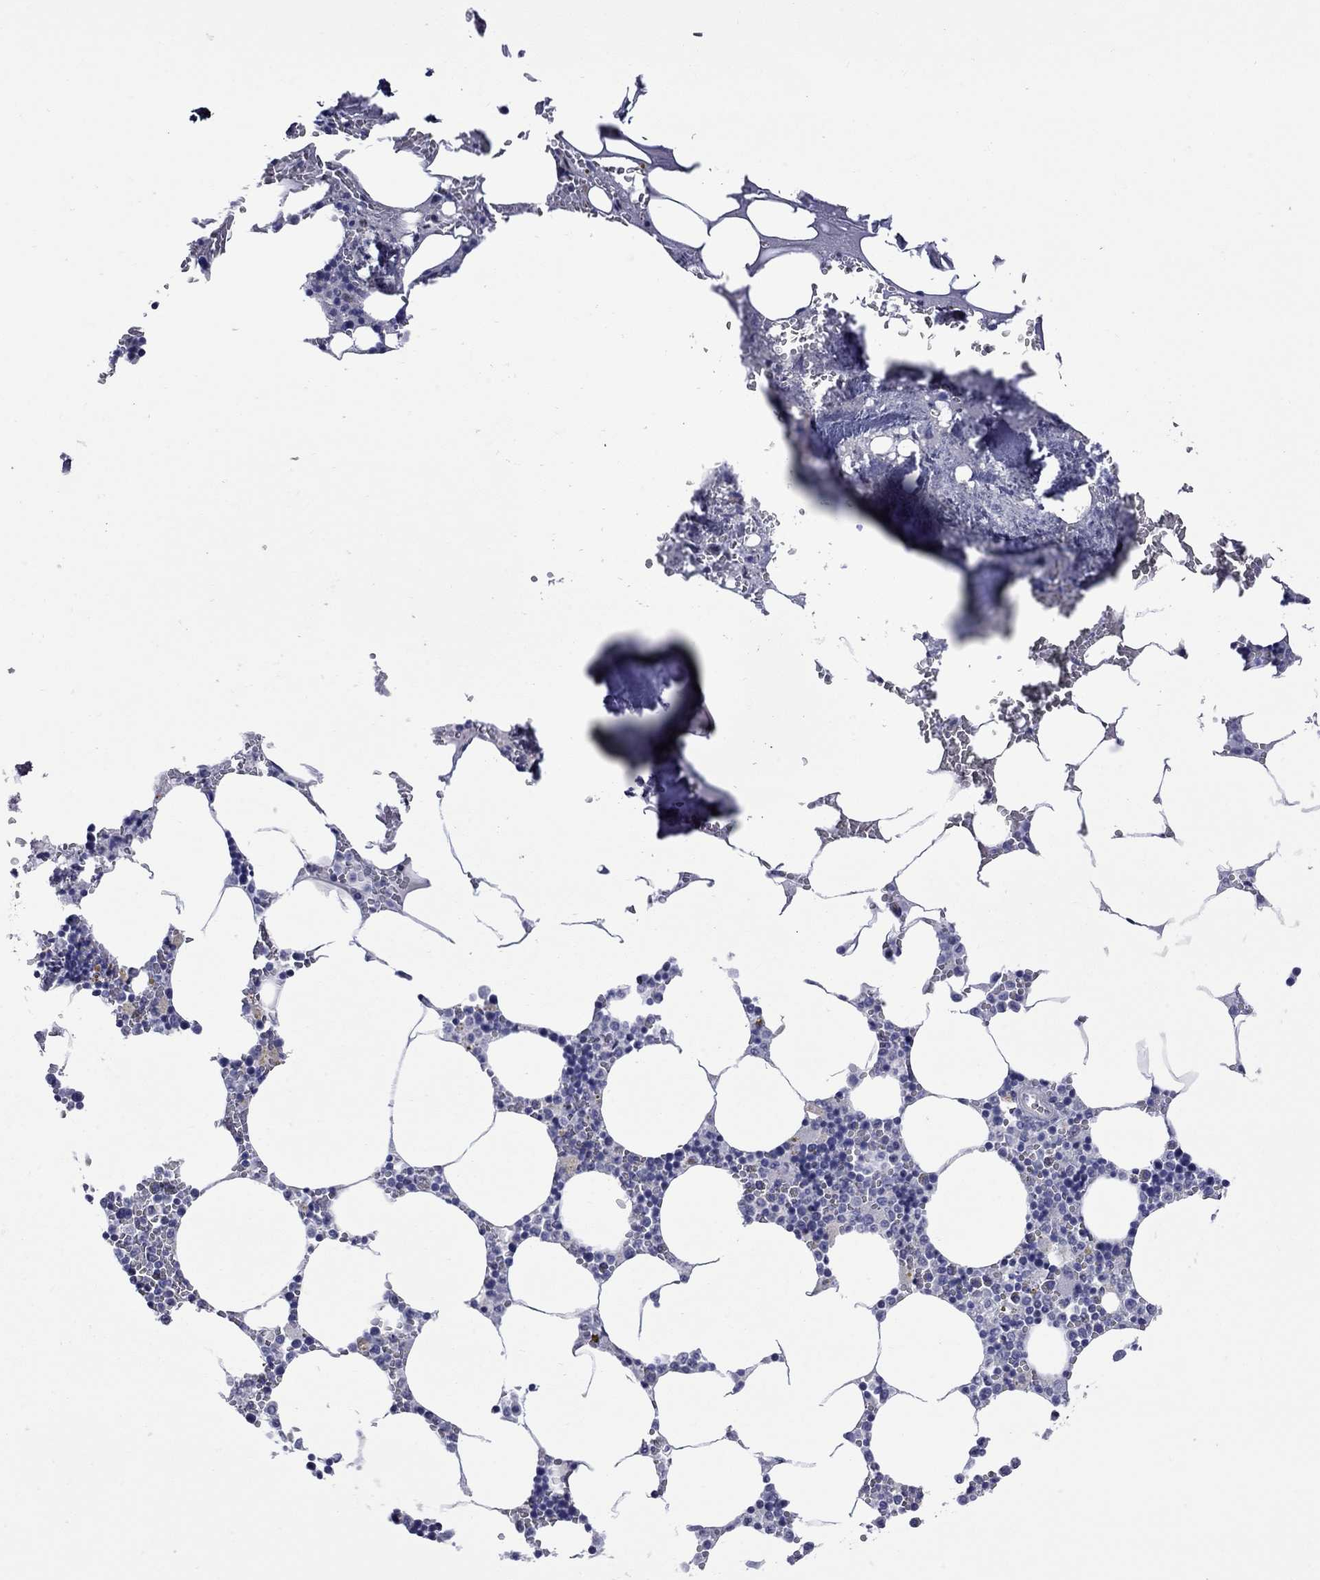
{"staining": {"intensity": "negative", "quantity": "none", "location": "none"}, "tissue": "bone marrow", "cell_type": "Hematopoietic cells", "image_type": "normal", "snomed": [{"axis": "morphology", "description": "Normal tissue, NOS"}, {"axis": "topography", "description": "Bone marrow"}], "caption": "A photomicrograph of human bone marrow is negative for staining in hematopoietic cells.", "gene": "CTNNBIP1", "patient": {"sex": "male", "age": 54}}